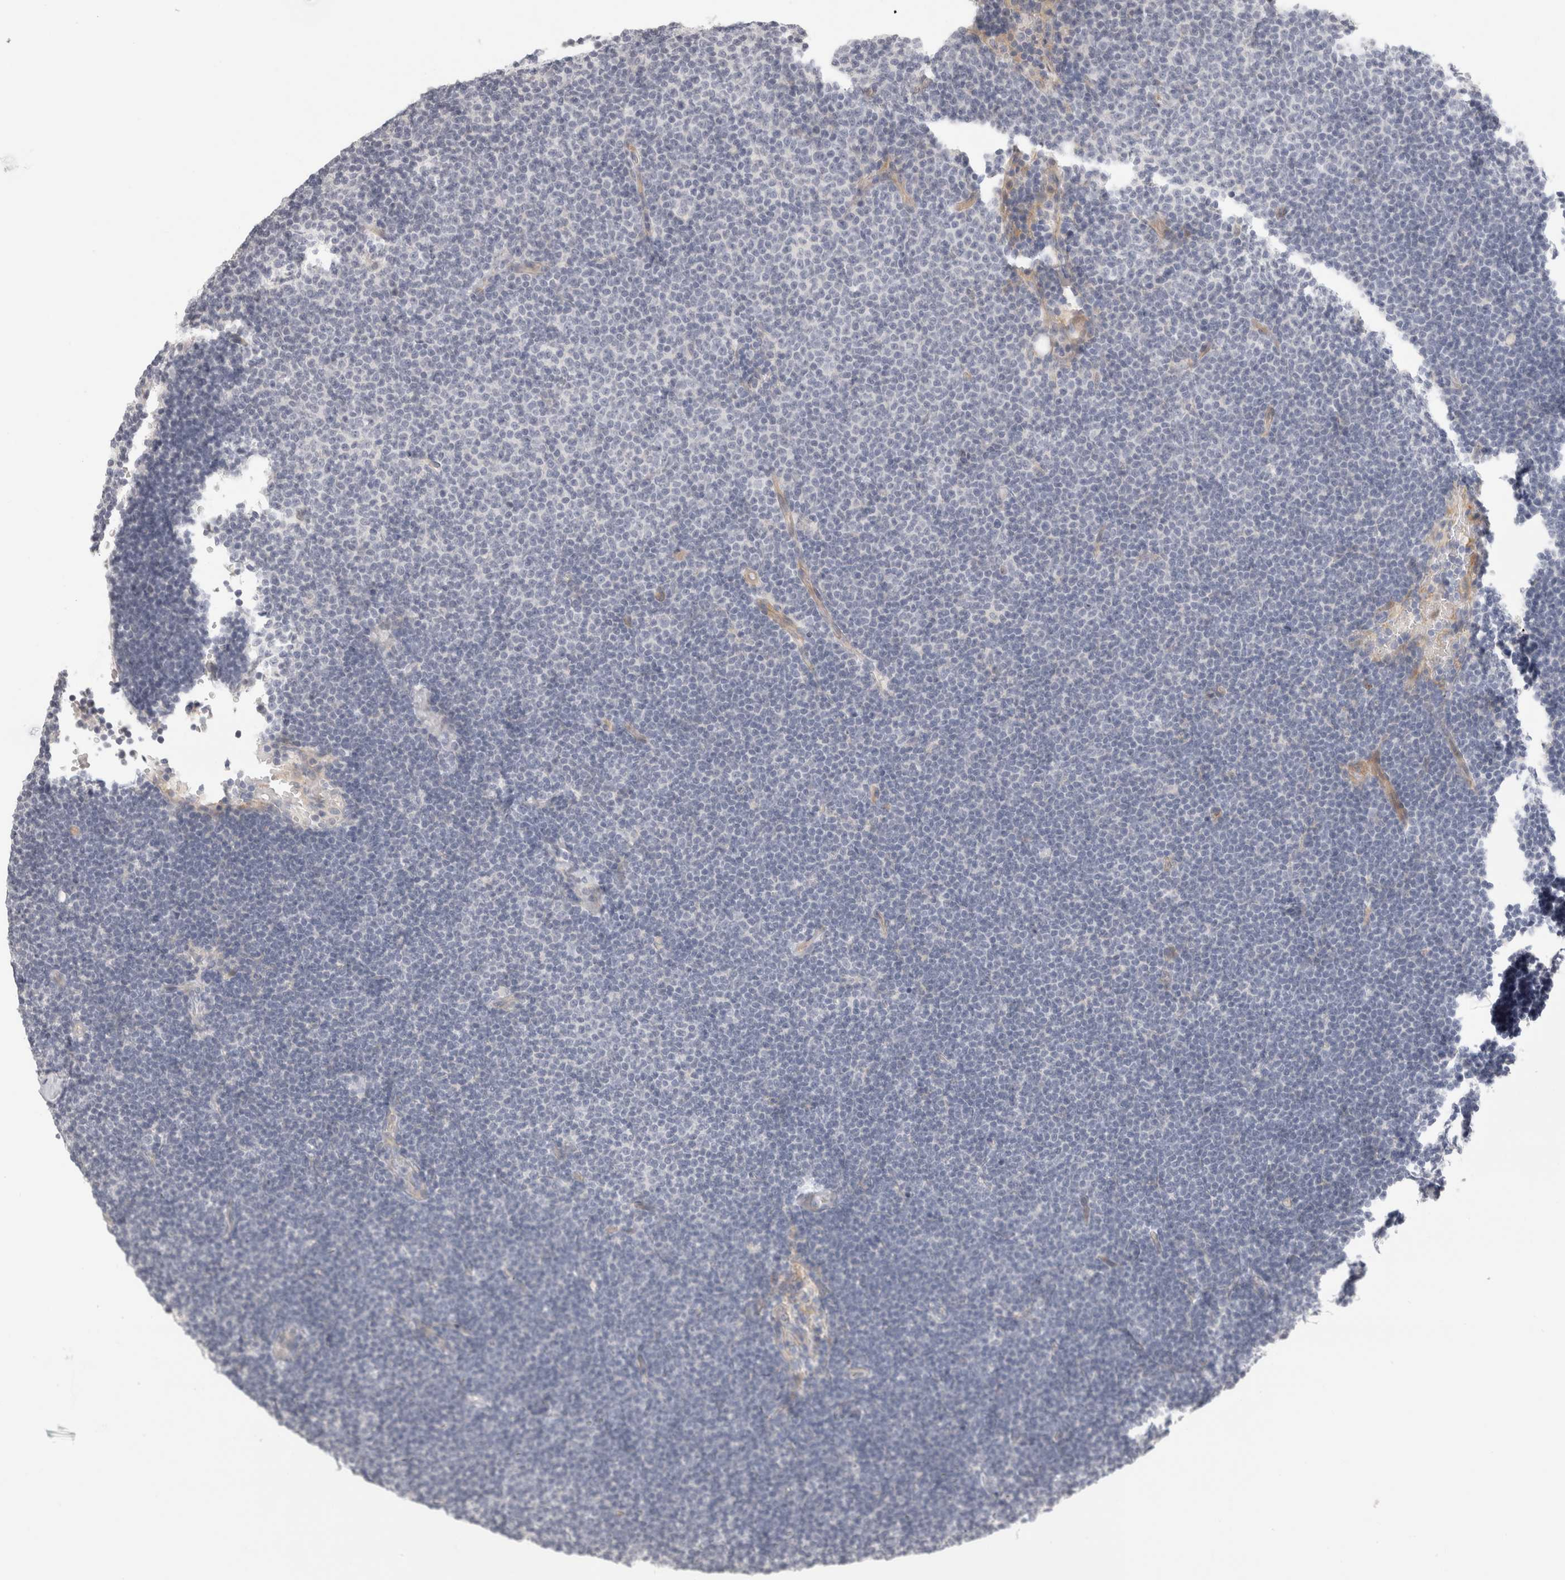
{"staining": {"intensity": "negative", "quantity": "none", "location": "none"}, "tissue": "lymphoma", "cell_type": "Tumor cells", "image_type": "cancer", "snomed": [{"axis": "morphology", "description": "Malignant lymphoma, non-Hodgkin's type, Low grade"}, {"axis": "topography", "description": "Lymph node"}], "caption": "Tumor cells are negative for brown protein staining in low-grade malignant lymphoma, non-Hodgkin's type. (DAB (3,3'-diaminobenzidine) immunohistochemistry with hematoxylin counter stain).", "gene": "FBLIM1", "patient": {"sex": "female", "age": 53}}